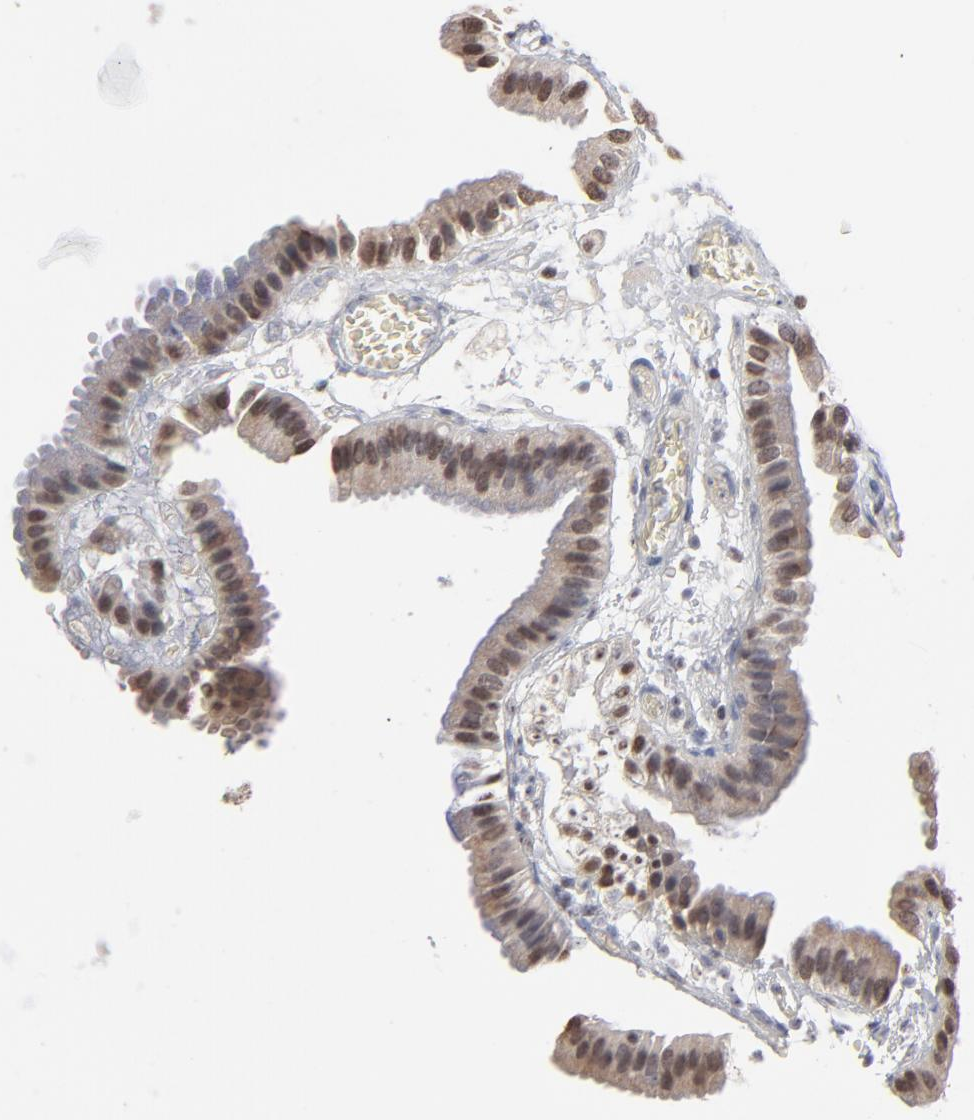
{"staining": {"intensity": "moderate", "quantity": ">75%", "location": "cytoplasmic/membranous"}, "tissue": "gallbladder", "cell_type": "Glandular cells", "image_type": "normal", "snomed": [{"axis": "morphology", "description": "Normal tissue, NOS"}, {"axis": "topography", "description": "Gallbladder"}], "caption": "A histopathology image of human gallbladder stained for a protein shows moderate cytoplasmic/membranous brown staining in glandular cells. Using DAB (brown) and hematoxylin (blue) stains, captured at high magnification using brightfield microscopy.", "gene": "CHM", "patient": {"sex": "female", "age": 63}}